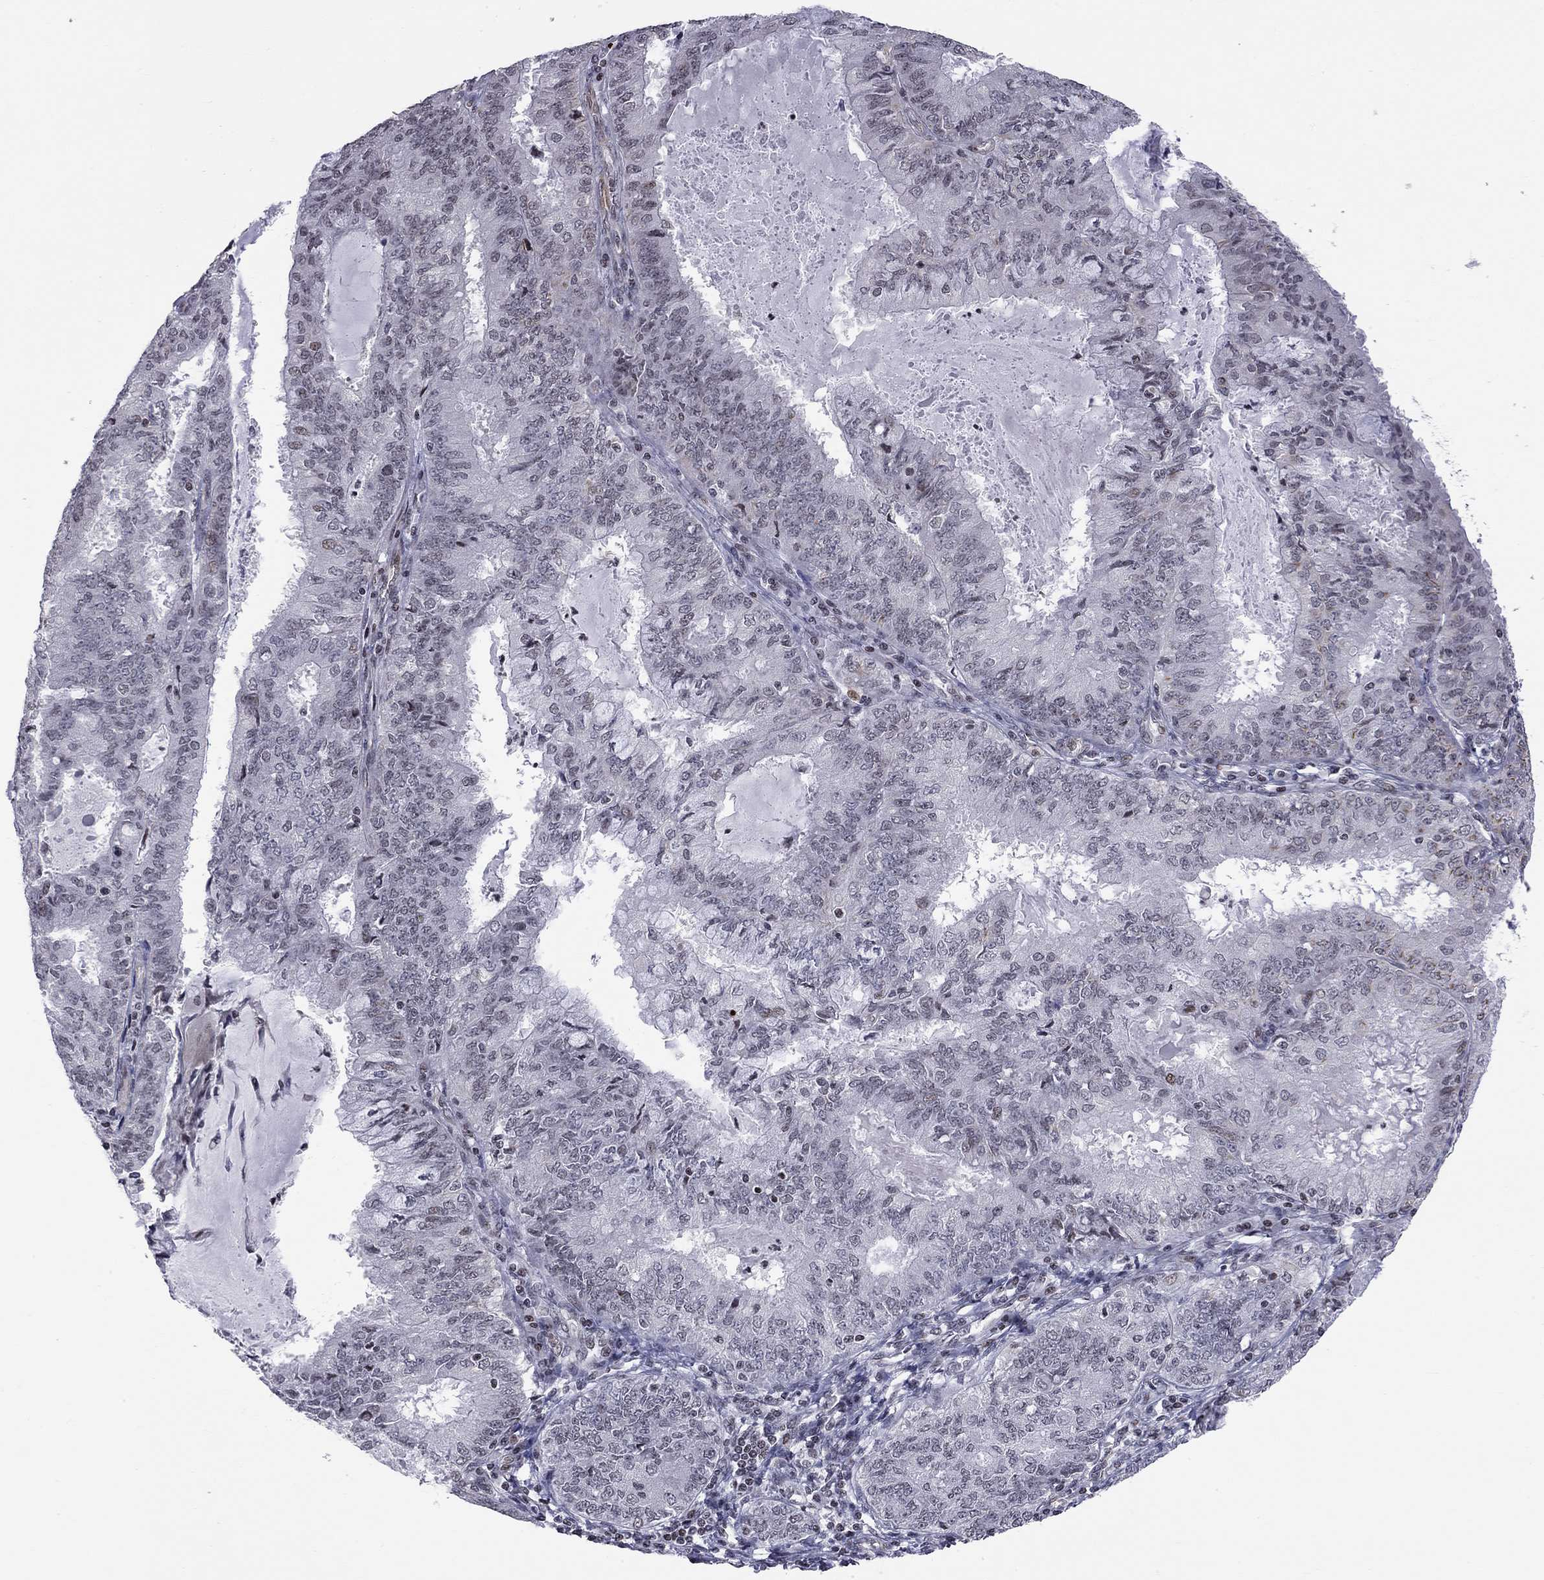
{"staining": {"intensity": "negative", "quantity": "none", "location": "none"}, "tissue": "endometrial cancer", "cell_type": "Tumor cells", "image_type": "cancer", "snomed": [{"axis": "morphology", "description": "Adenocarcinoma, NOS"}, {"axis": "topography", "description": "Endometrium"}], "caption": "IHC histopathology image of neoplastic tissue: human endometrial cancer stained with DAB (3,3'-diaminobenzidine) displays no significant protein positivity in tumor cells.", "gene": "MTNR1B", "patient": {"sex": "female", "age": 57}}